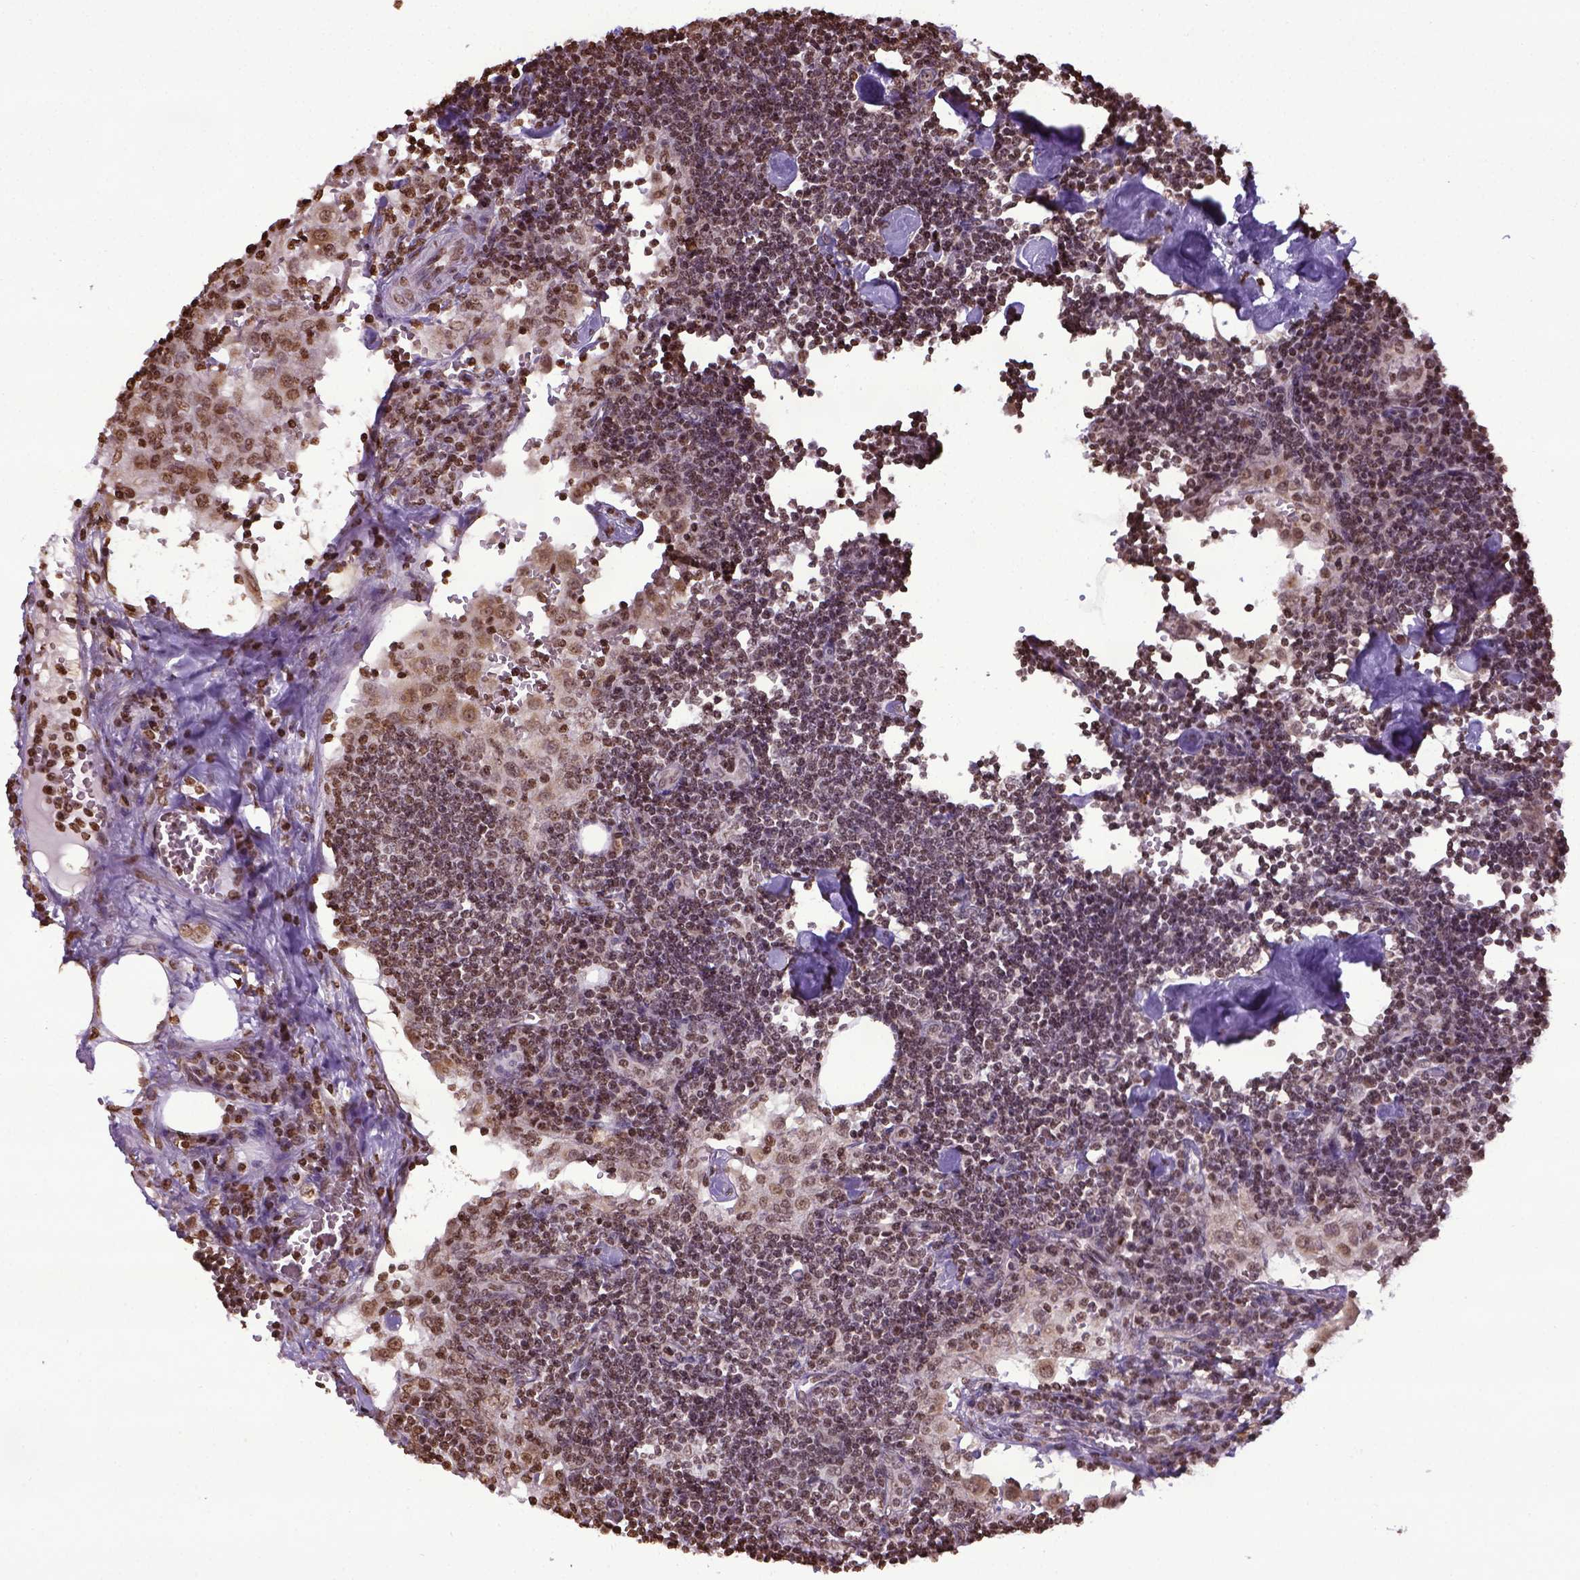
{"staining": {"intensity": "moderate", "quantity": ">75%", "location": "nuclear"}, "tissue": "lymph node", "cell_type": "Germinal center cells", "image_type": "normal", "snomed": [{"axis": "morphology", "description": "Normal tissue, NOS"}, {"axis": "topography", "description": "Lymph node"}], "caption": "Immunohistochemistry of unremarkable human lymph node shows medium levels of moderate nuclear staining in about >75% of germinal center cells.", "gene": "ZNF75D", "patient": {"sex": "male", "age": 55}}